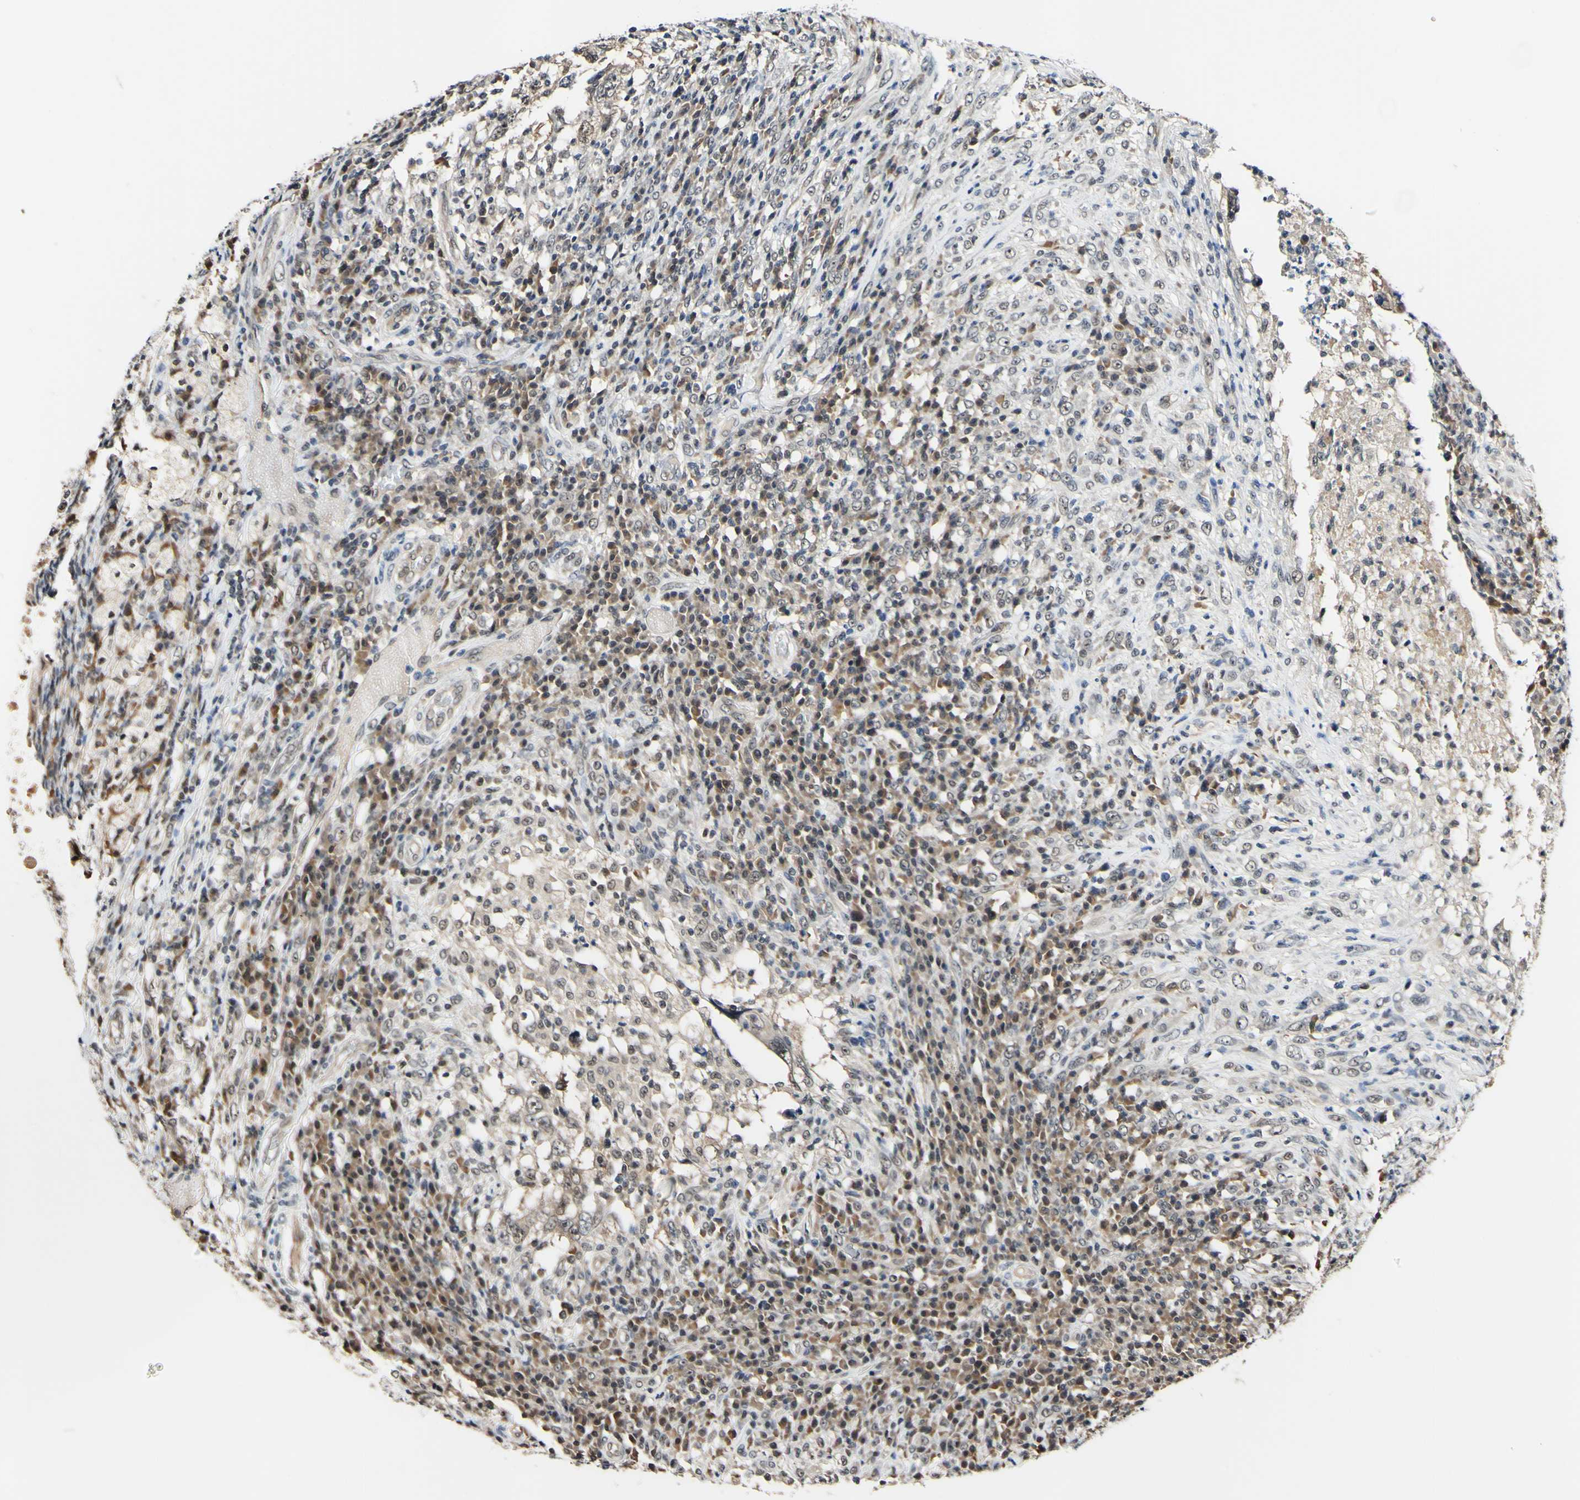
{"staining": {"intensity": "weak", "quantity": ">75%", "location": "cytoplasmic/membranous,nuclear"}, "tissue": "testis cancer", "cell_type": "Tumor cells", "image_type": "cancer", "snomed": [{"axis": "morphology", "description": "Necrosis, NOS"}, {"axis": "morphology", "description": "Carcinoma, Embryonal, NOS"}, {"axis": "topography", "description": "Testis"}], "caption": "This is an image of IHC staining of testis cancer (embryonal carcinoma), which shows weak expression in the cytoplasmic/membranous and nuclear of tumor cells.", "gene": "PSMD10", "patient": {"sex": "male", "age": 19}}